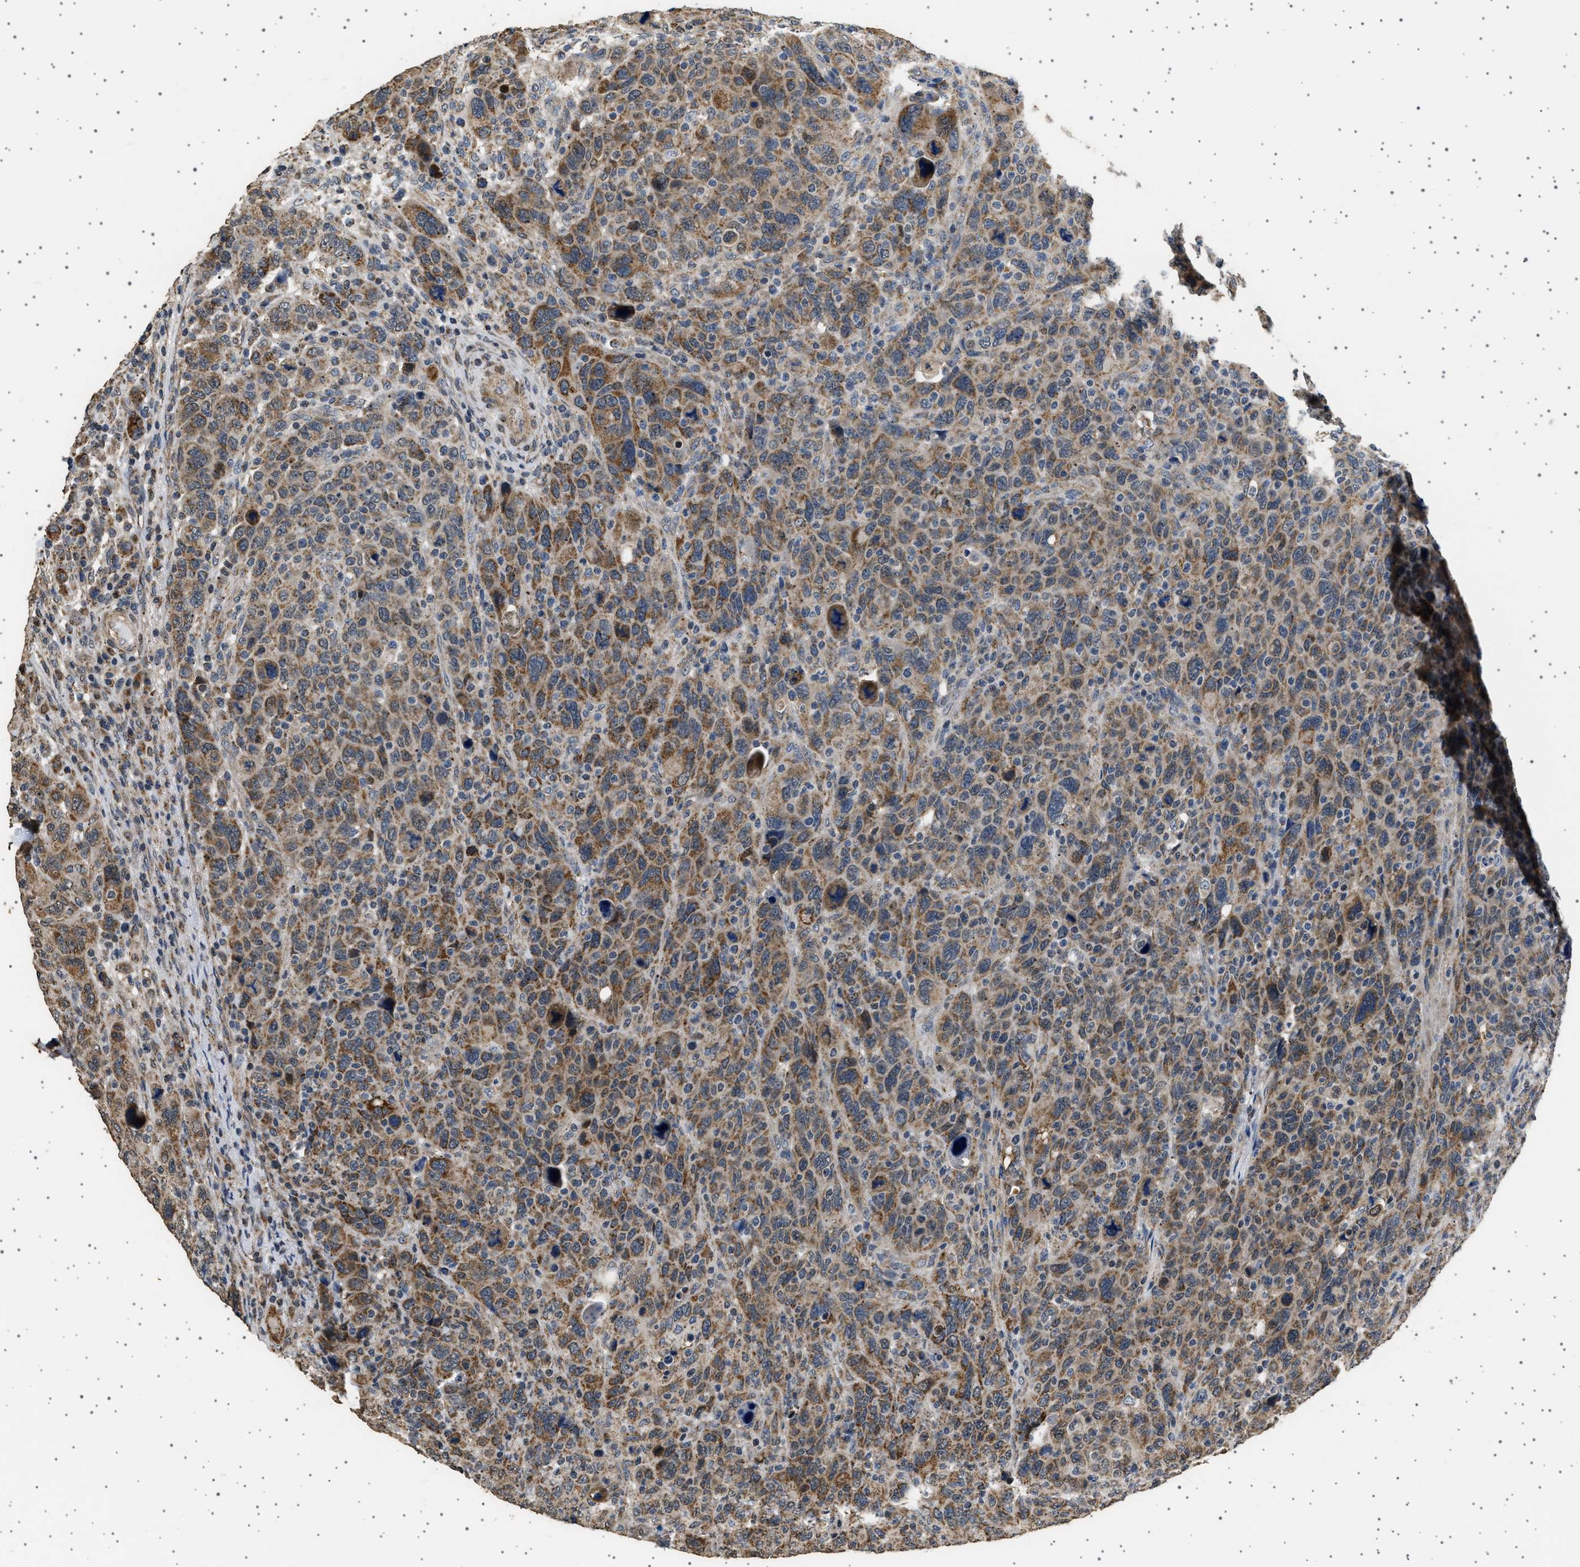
{"staining": {"intensity": "moderate", "quantity": ">75%", "location": "cytoplasmic/membranous"}, "tissue": "breast cancer", "cell_type": "Tumor cells", "image_type": "cancer", "snomed": [{"axis": "morphology", "description": "Duct carcinoma"}, {"axis": "topography", "description": "Breast"}], "caption": "A photomicrograph of human intraductal carcinoma (breast) stained for a protein demonstrates moderate cytoplasmic/membranous brown staining in tumor cells.", "gene": "KCNA4", "patient": {"sex": "female", "age": 37}}